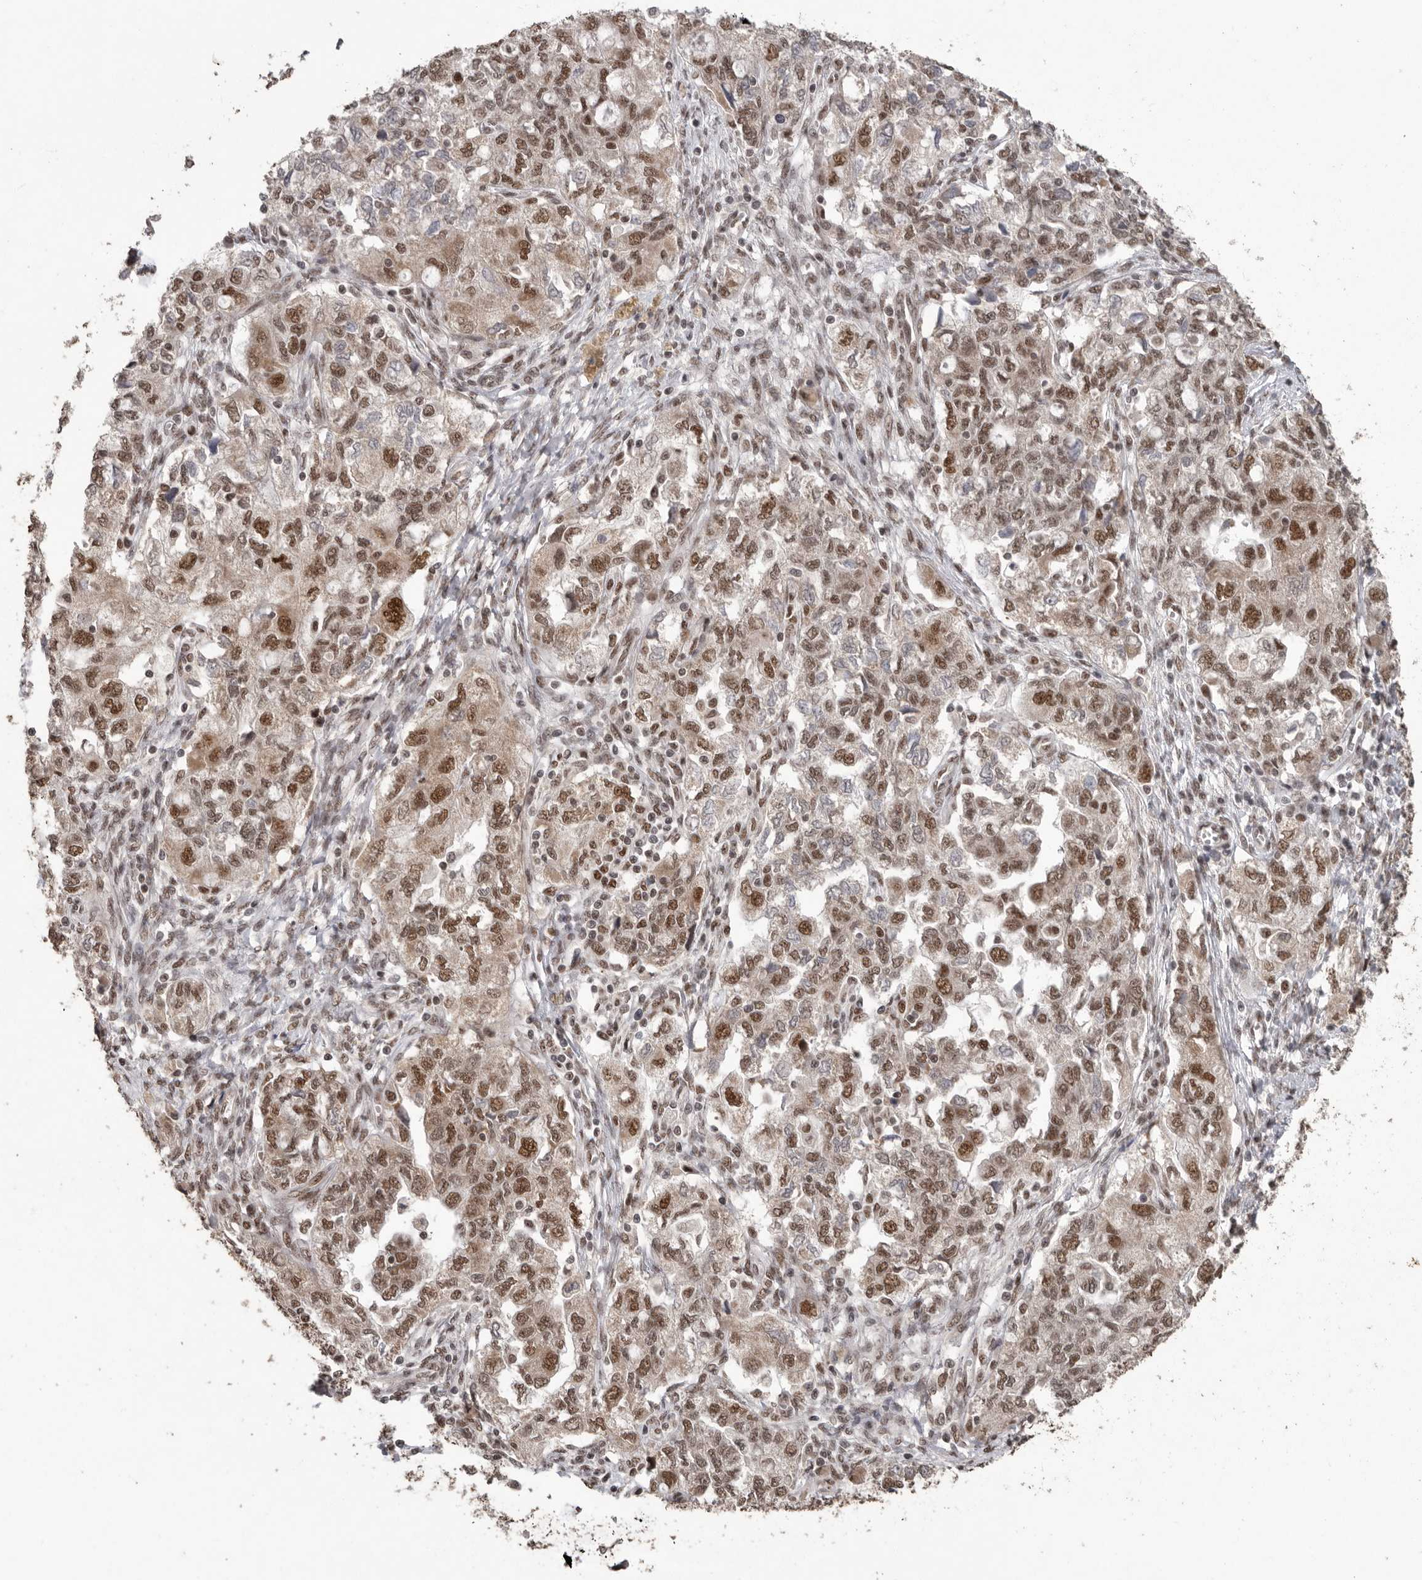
{"staining": {"intensity": "moderate", "quantity": ">75%", "location": "nuclear"}, "tissue": "ovarian cancer", "cell_type": "Tumor cells", "image_type": "cancer", "snomed": [{"axis": "morphology", "description": "Carcinoma, NOS"}, {"axis": "morphology", "description": "Cystadenocarcinoma, serous, NOS"}, {"axis": "topography", "description": "Ovary"}], "caption": "The histopathology image demonstrates staining of carcinoma (ovarian), revealing moderate nuclear protein staining (brown color) within tumor cells.", "gene": "PPP1R10", "patient": {"sex": "female", "age": 69}}